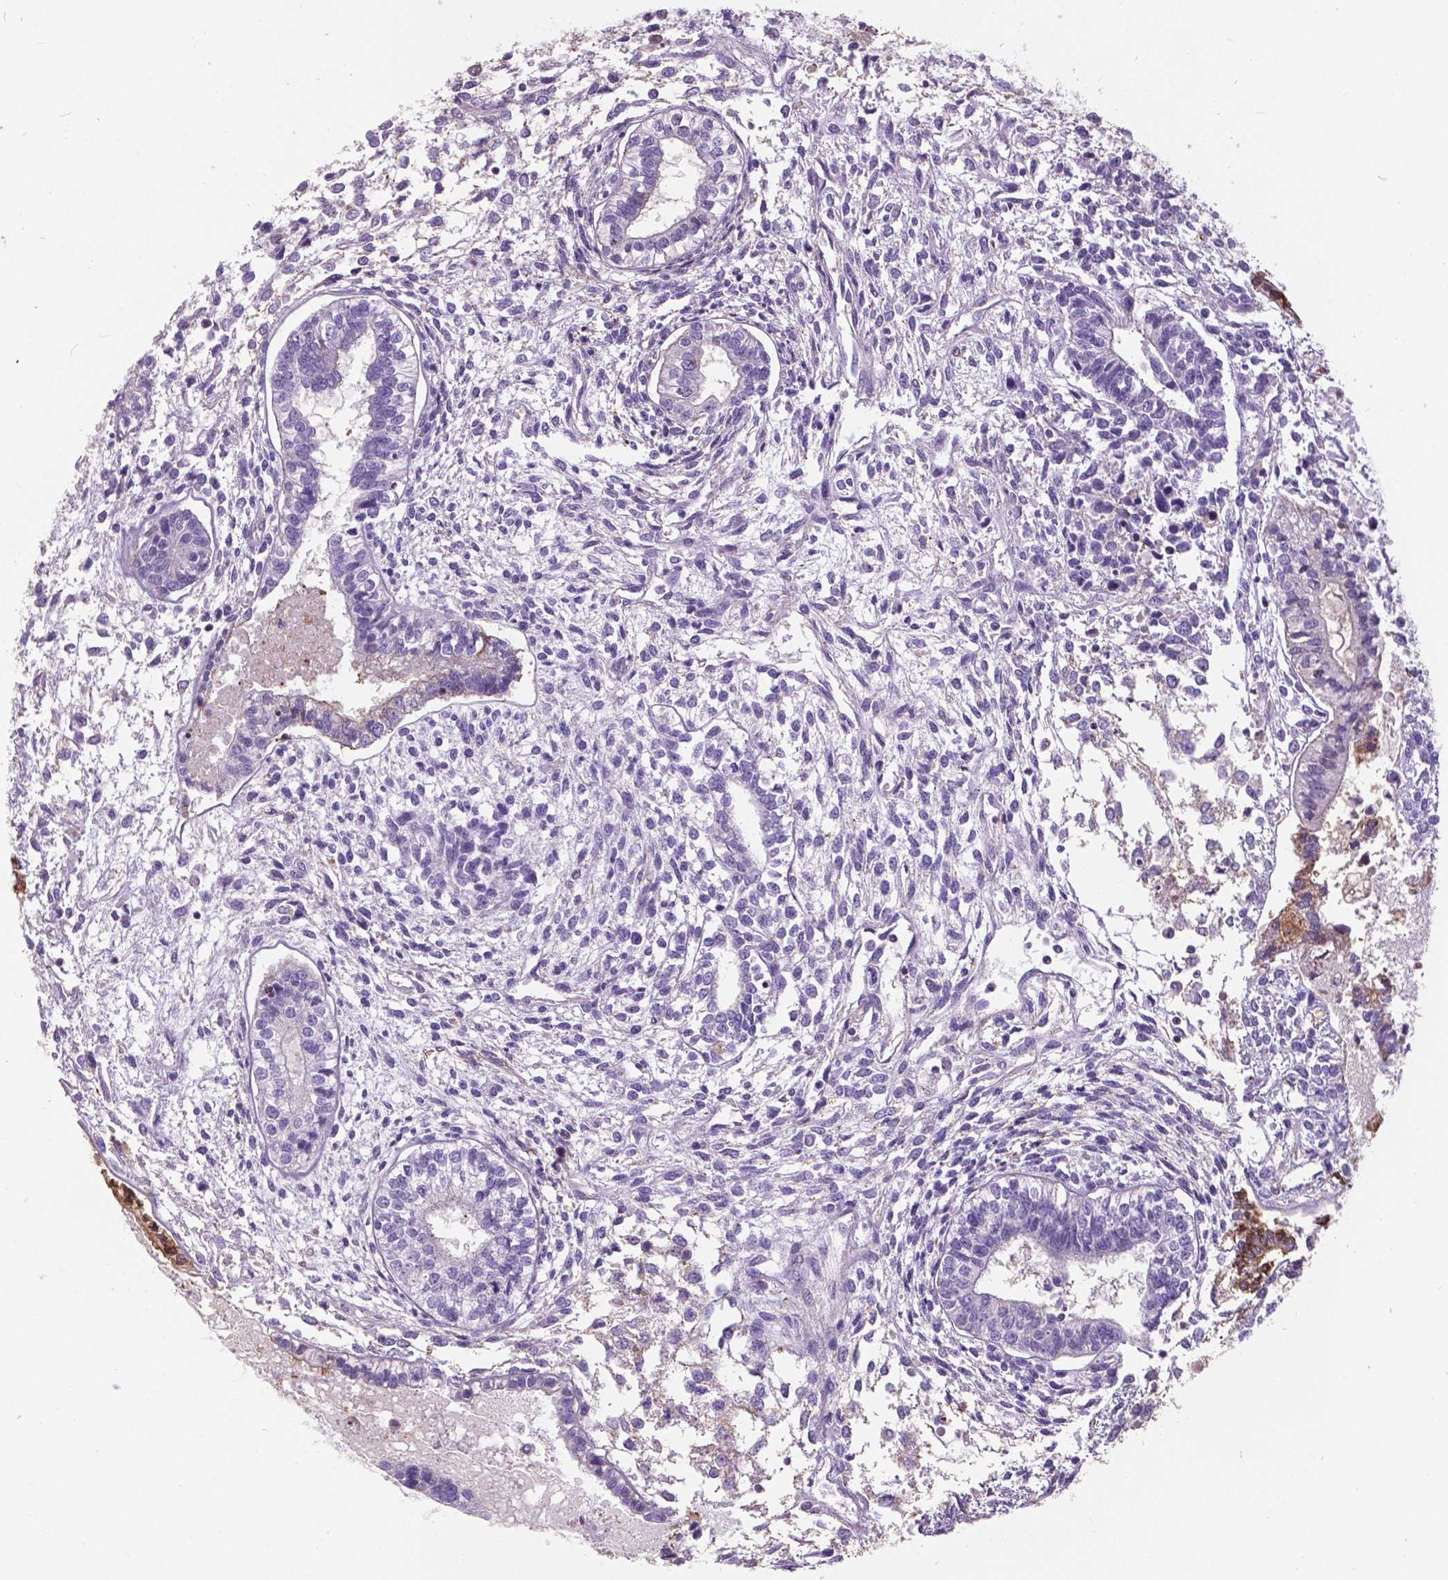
{"staining": {"intensity": "moderate", "quantity": "<25%", "location": "cytoplasmic/membranous"}, "tissue": "testis cancer", "cell_type": "Tumor cells", "image_type": "cancer", "snomed": [{"axis": "morphology", "description": "Carcinoma, Embryonal, NOS"}, {"axis": "topography", "description": "Testis"}], "caption": "This histopathology image exhibits immunohistochemistry staining of human testis cancer (embryonal carcinoma), with low moderate cytoplasmic/membranous expression in about <25% of tumor cells.", "gene": "ANXA13", "patient": {"sex": "male", "age": 37}}